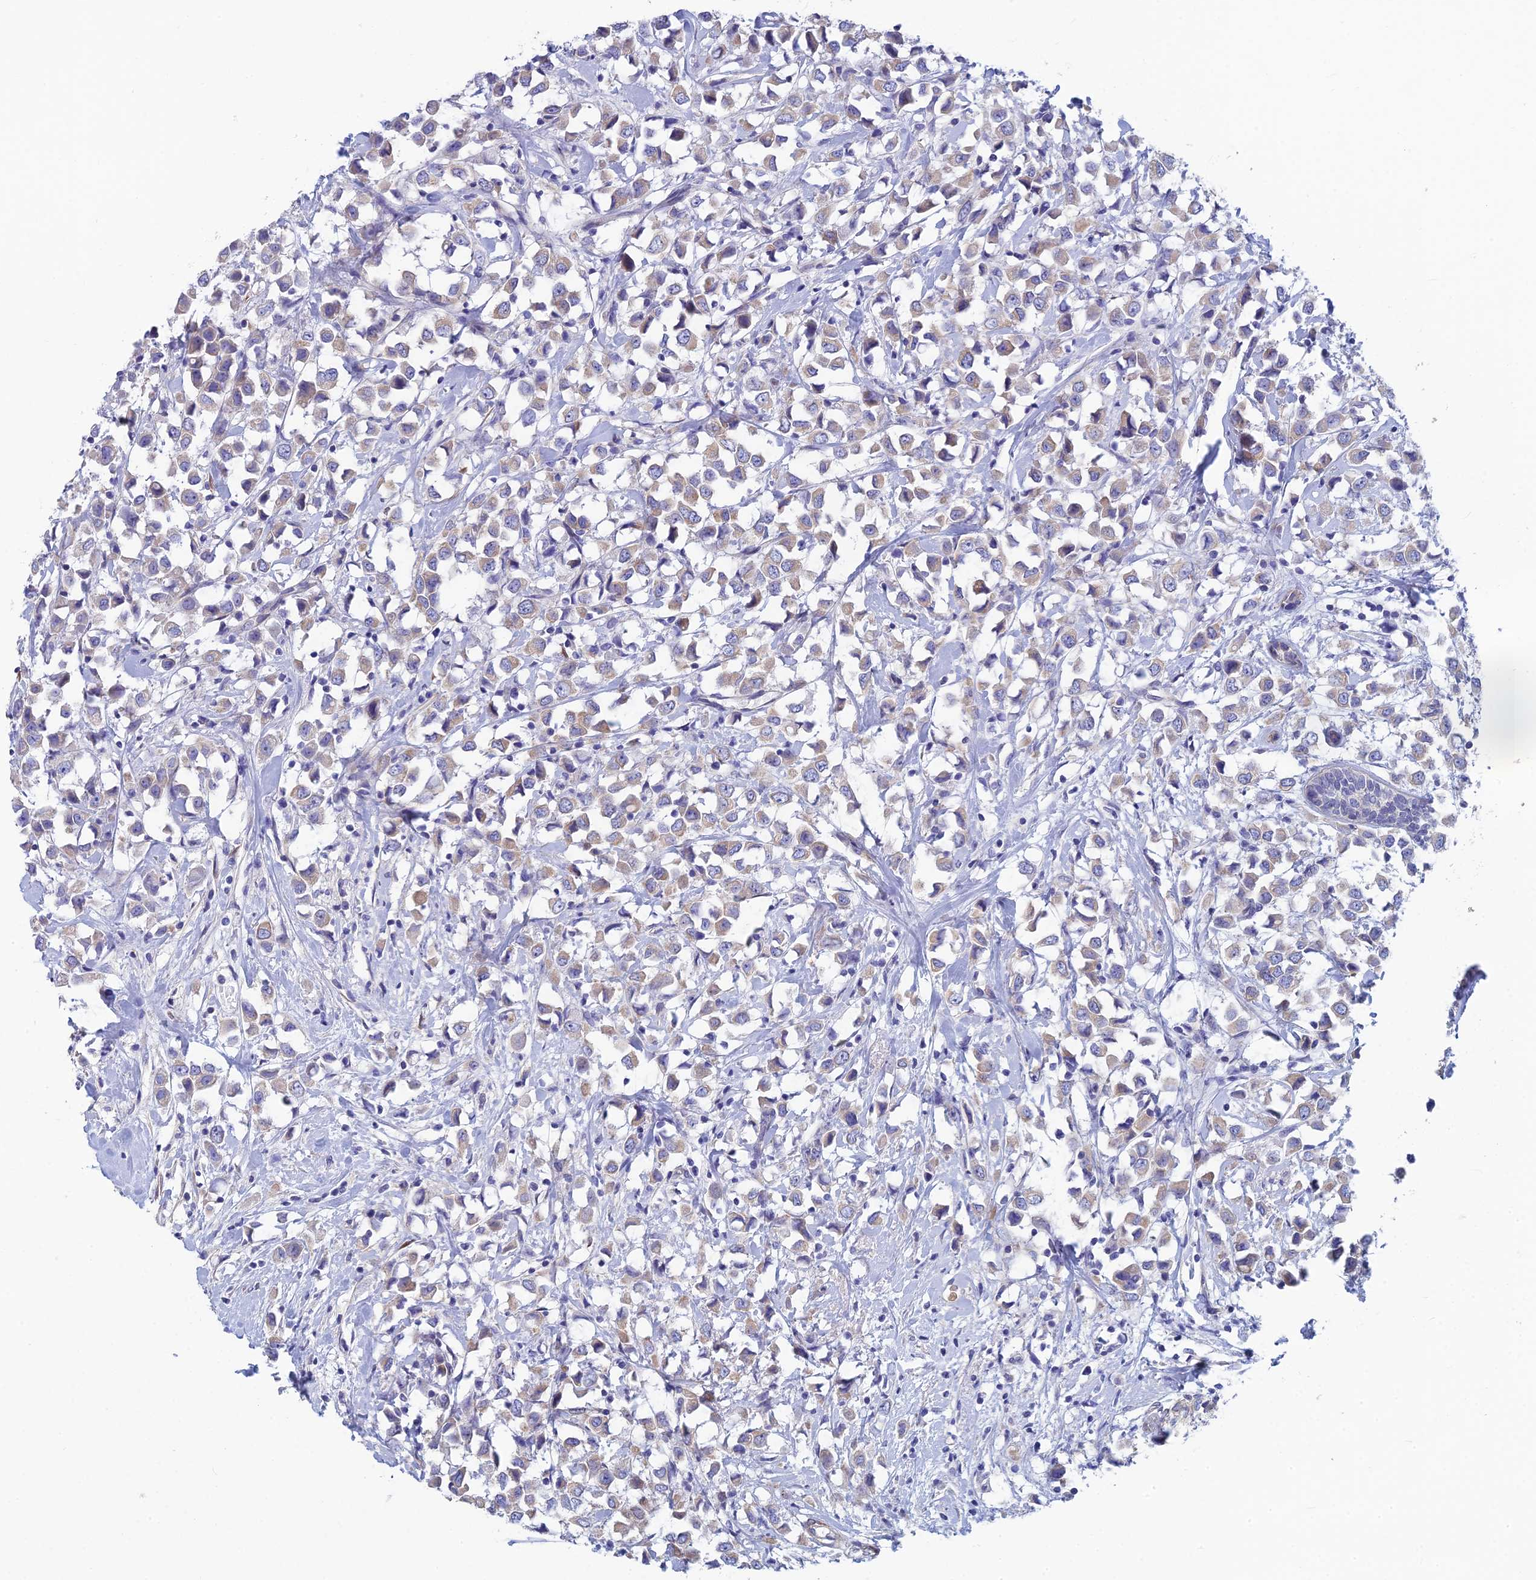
{"staining": {"intensity": "weak", "quantity": "25%-75%", "location": "cytoplasmic/membranous"}, "tissue": "breast cancer", "cell_type": "Tumor cells", "image_type": "cancer", "snomed": [{"axis": "morphology", "description": "Duct carcinoma"}, {"axis": "topography", "description": "Breast"}], "caption": "Protein analysis of breast cancer tissue reveals weak cytoplasmic/membranous positivity in about 25%-75% of tumor cells.", "gene": "PCDHA8", "patient": {"sex": "female", "age": 61}}